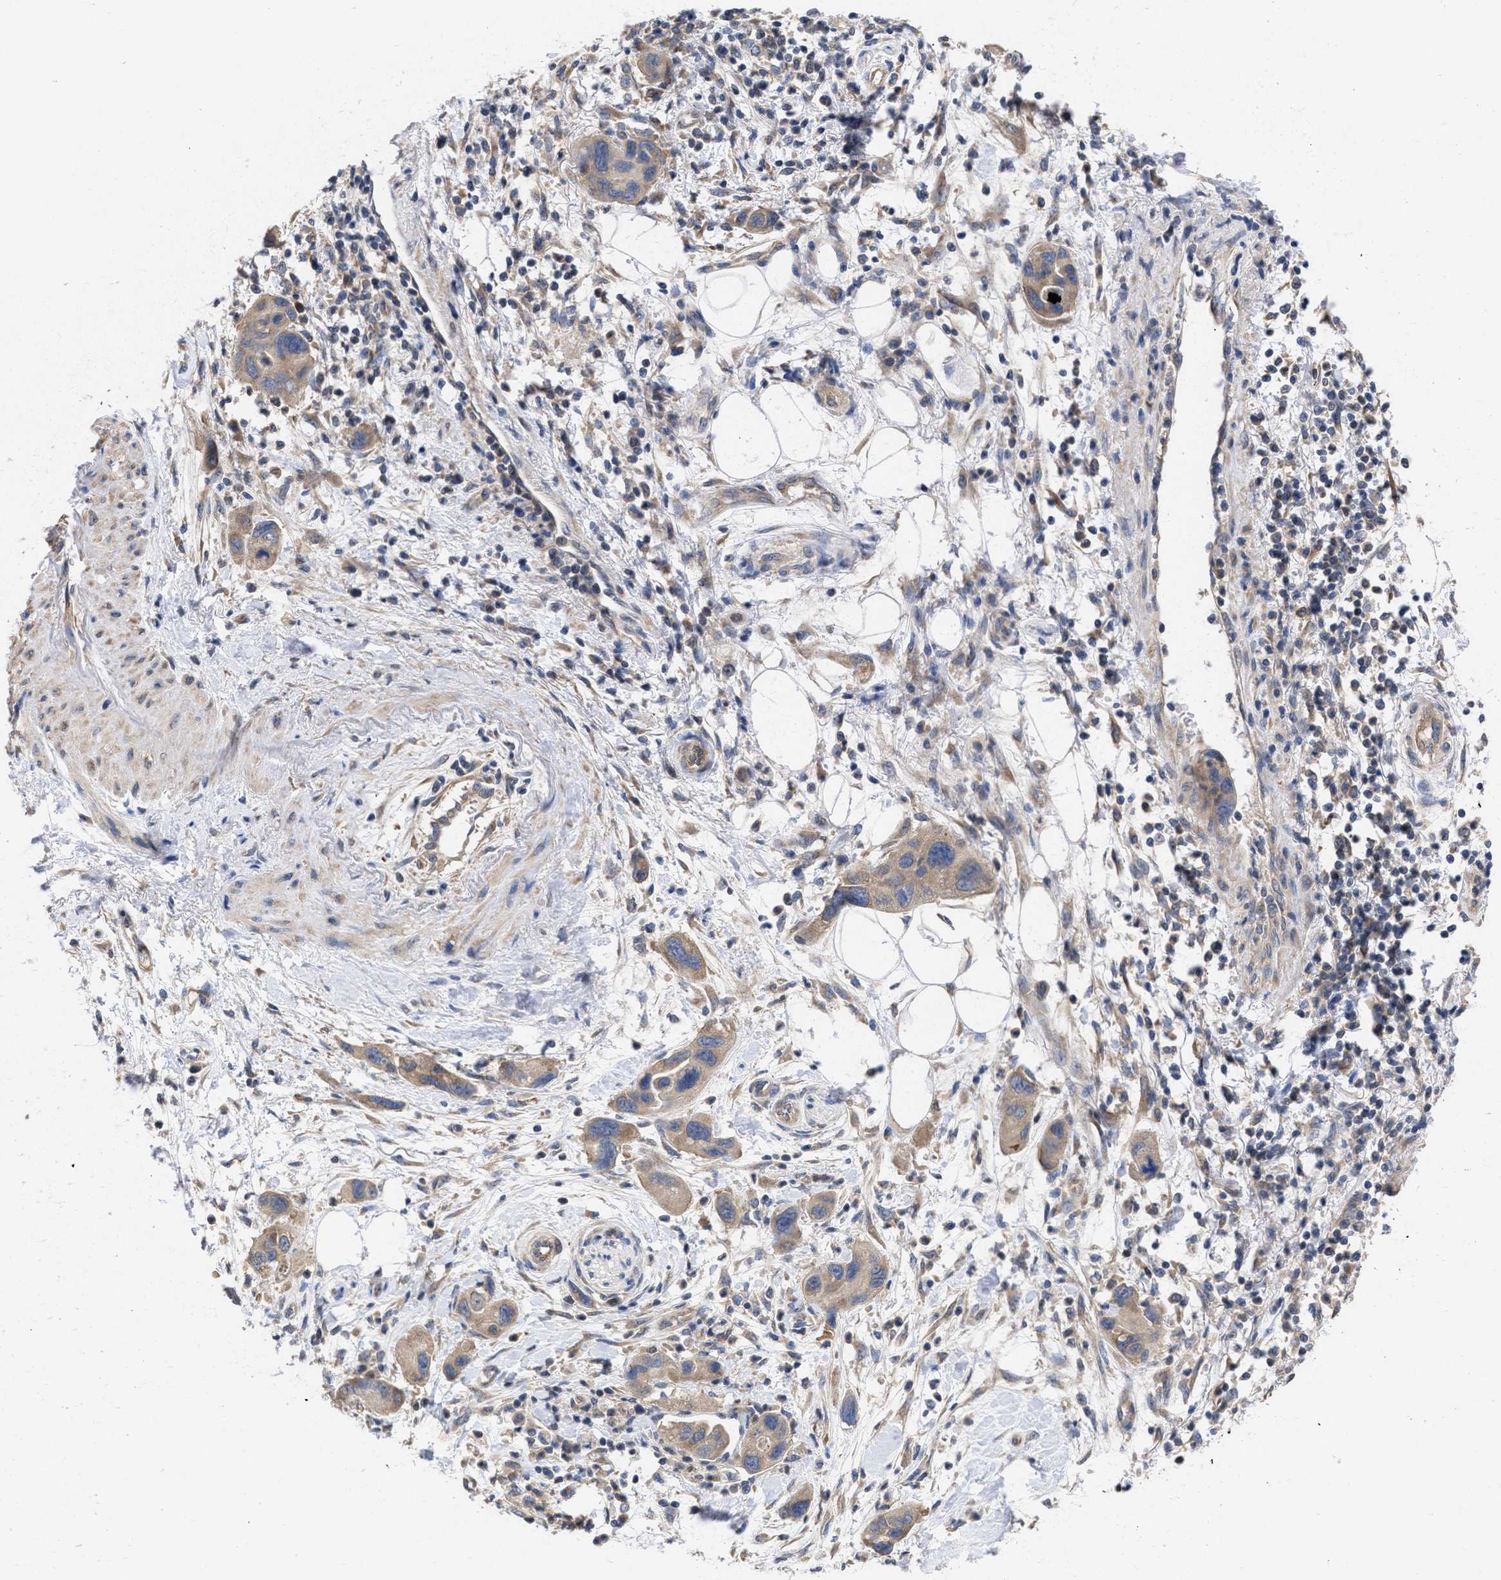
{"staining": {"intensity": "weak", "quantity": ">75%", "location": "cytoplasmic/membranous"}, "tissue": "pancreatic cancer", "cell_type": "Tumor cells", "image_type": "cancer", "snomed": [{"axis": "morphology", "description": "Normal tissue, NOS"}, {"axis": "morphology", "description": "Adenocarcinoma, NOS"}, {"axis": "topography", "description": "Pancreas"}], "caption": "Protein expression analysis of human pancreatic adenocarcinoma reveals weak cytoplasmic/membranous expression in about >75% of tumor cells. (Stains: DAB in brown, nuclei in blue, Microscopy: brightfield microscopy at high magnification).", "gene": "MAP2K3", "patient": {"sex": "female", "age": 71}}